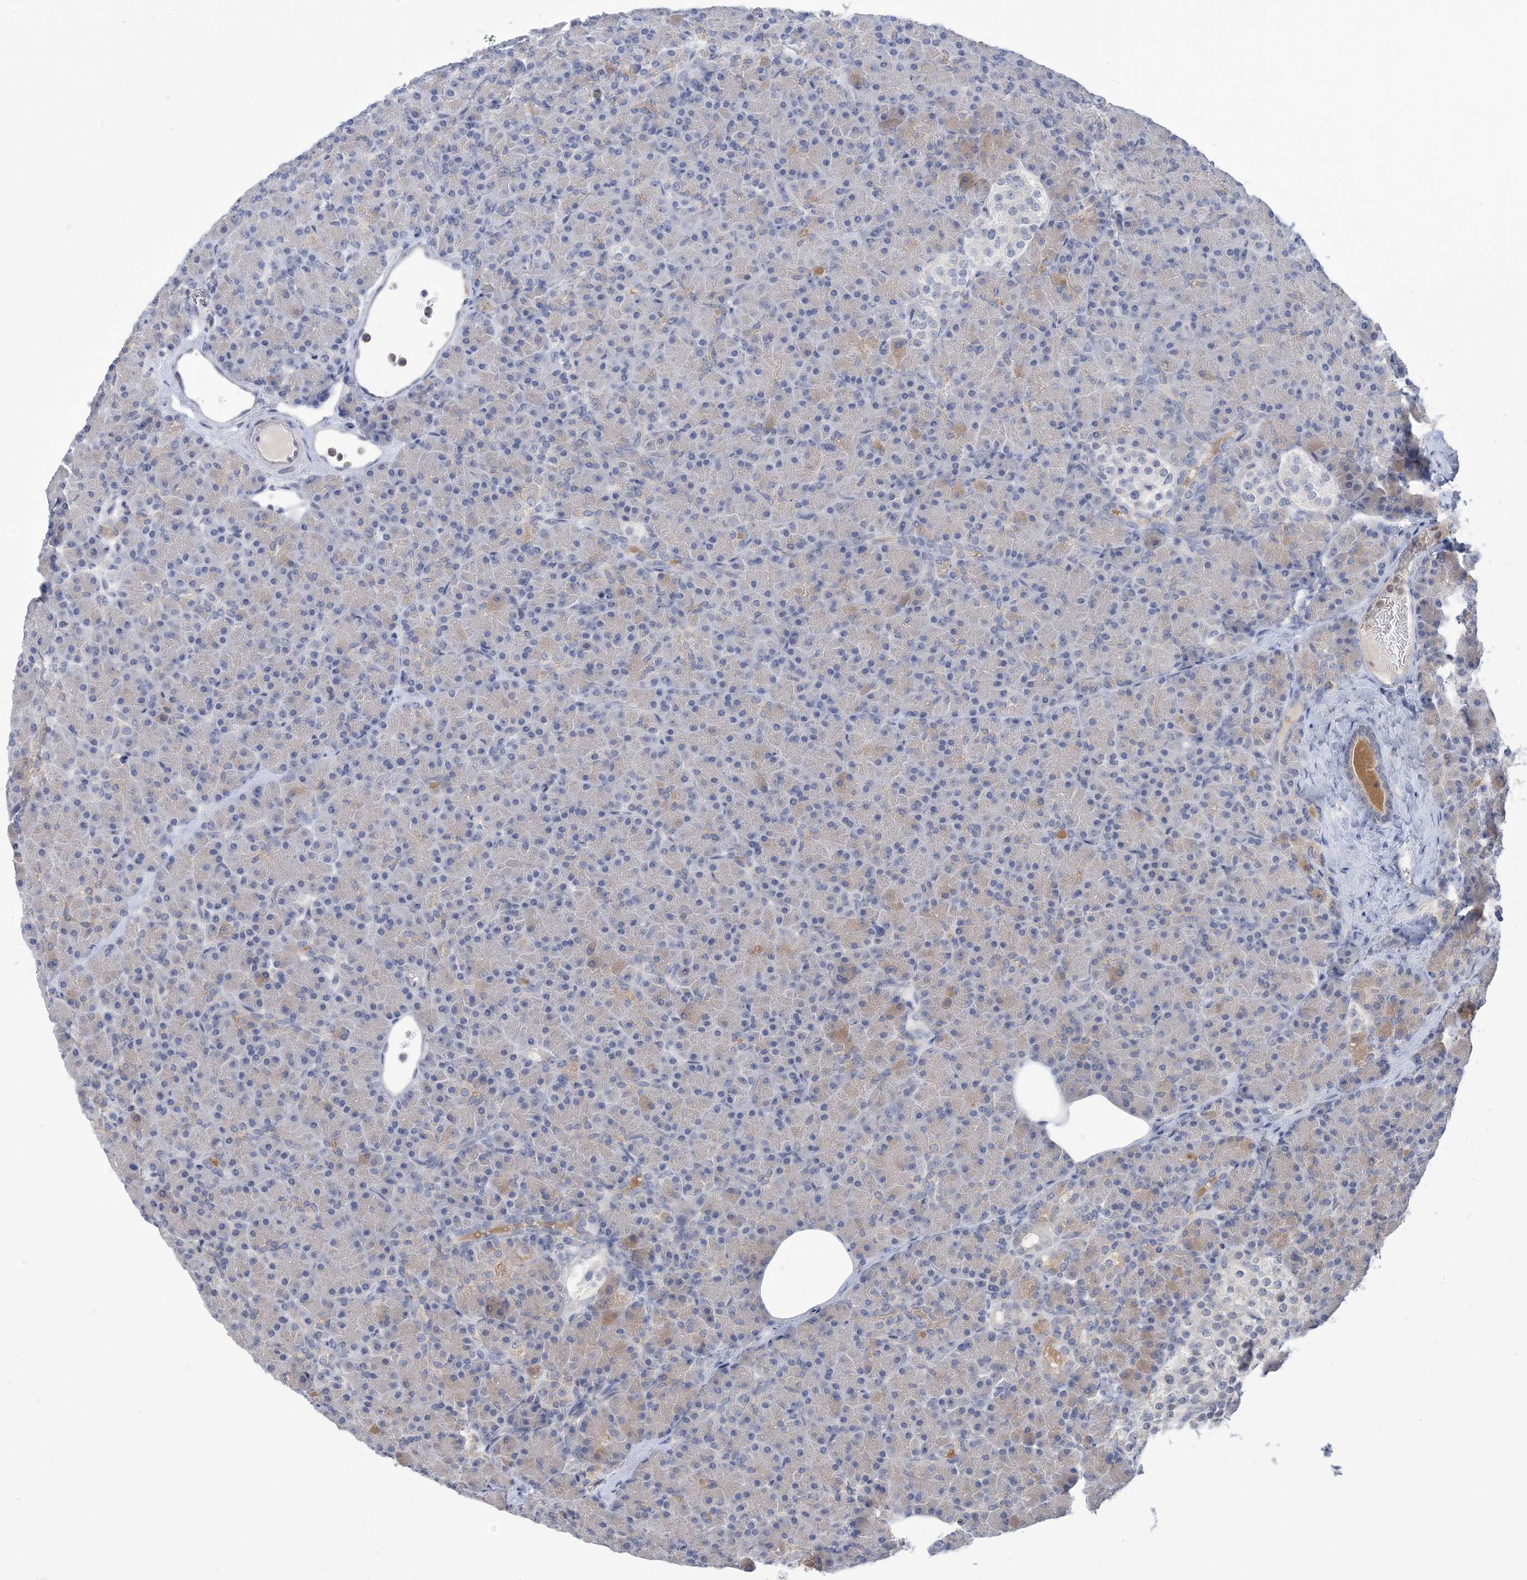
{"staining": {"intensity": "weak", "quantity": "<25%", "location": "cytoplasmic/membranous"}, "tissue": "pancreas", "cell_type": "Exocrine glandular cells", "image_type": "normal", "snomed": [{"axis": "morphology", "description": "Normal tissue, NOS"}, {"axis": "topography", "description": "Pancreas"}], "caption": "A high-resolution histopathology image shows immunohistochemistry staining of normal pancreas, which displays no significant staining in exocrine glandular cells. (DAB immunohistochemistry visualized using brightfield microscopy, high magnification).", "gene": "TTYH1", "patient": {"sex": "female", "age": 43}}